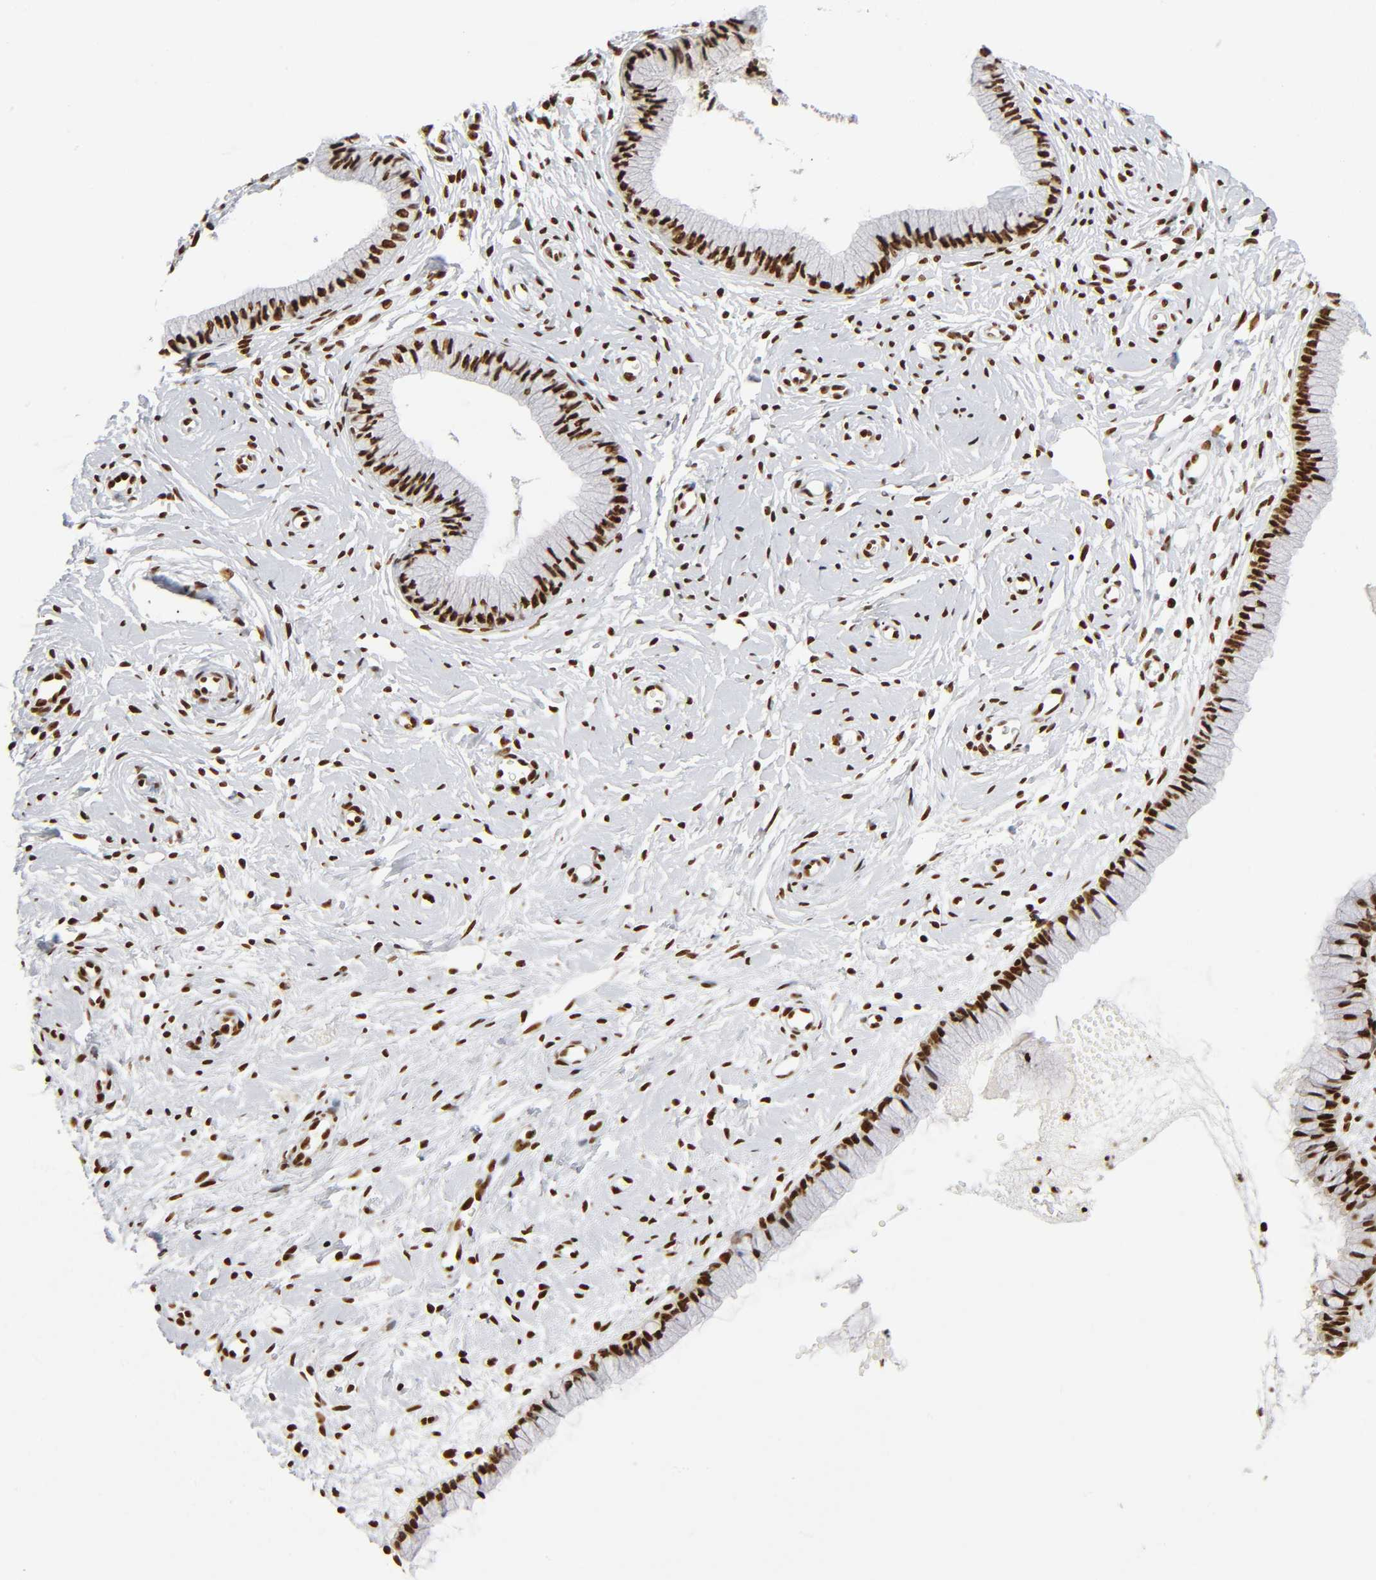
{"staining": {"intensity": "strong", "quantity": ">75%", "location": "nuclear"}, "tissue": "cervix", "cell_type": "Glandular cells", "image_type": "normal", "snomed": [{"axis": "morphology", "description": "Normal tissue, NOS"}, {"axis": "topography", "description": "Cervix"}], "caption": "A photomicrograph of human cervix stained for a protein demonstrates strong nuclear brown staining in glandular cells. Using DAB (3,3'-diaminobenzidine) (brown) and hematoxylin (blue) stains, captured at high magnification using brightfield microscopy.", "gene": "UBTF", "patient": {"sex": "female", "age": 46}}